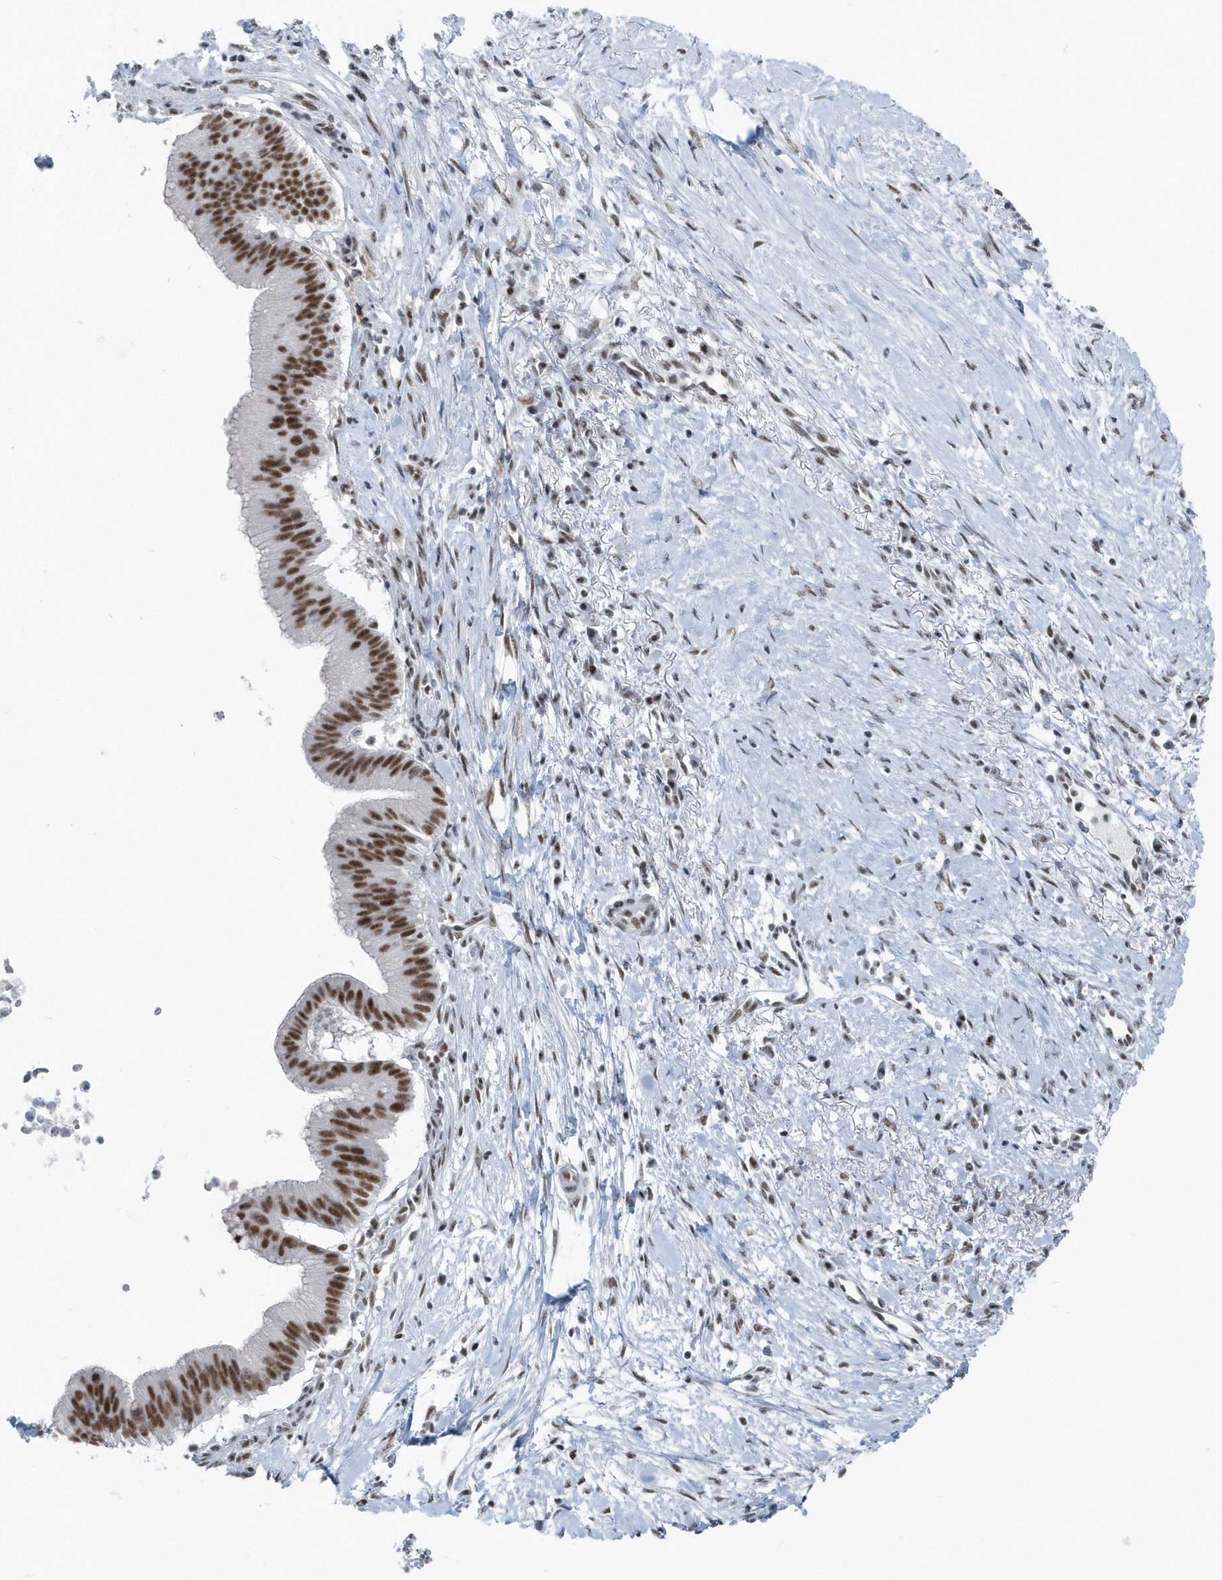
{"staining": {"intensity": "strong", "quantity": ">75%", "location": "nuclear"}, "tissue": "pancreatic cancer", "cell_type": "Tumor cells", "image_type": "cancer", "snomed": [{"axis": "morphology", "description": "Adenocarcinoma, NOS"}, {"axis": "topography", "description": "Pancreas"}], "caption": "The micrograph displays staining of pancreatic cancer (adenocarcinoma), revealing strong nuclear protein positivity (brown color) within tumor cells.", "gene": "FIP1L1", "patient": {"sex": "male", "age": 68}}